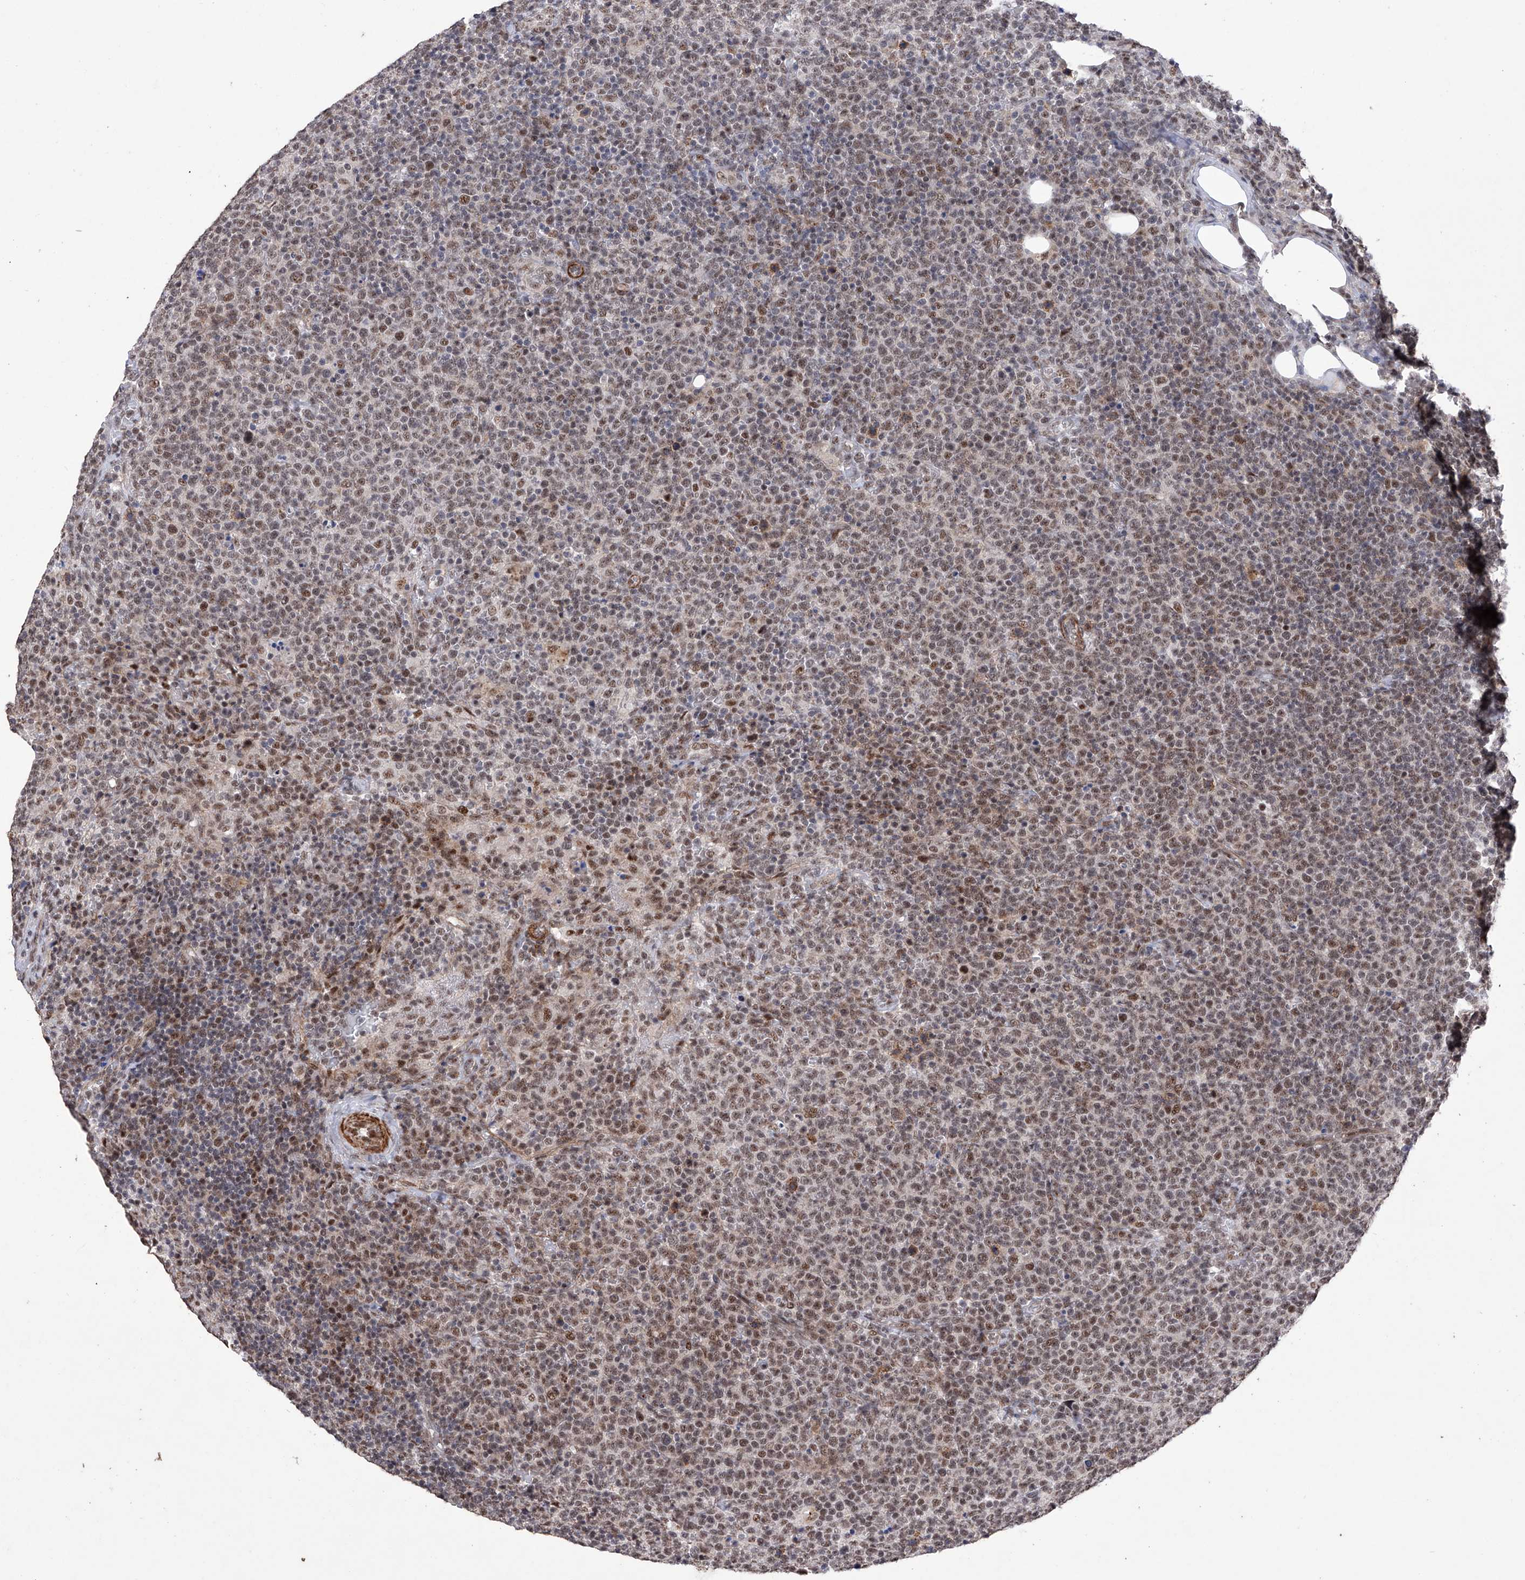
{"staining": {"intensity": "moderate", "quantity": ">75%", "location": "nuclear"}, "tissue": "lymphoma", "cell_type": "Tumor cells", "image_type": "cancer", "snomed": [{"axis": "morphology", "description": "Malignant lymphoma, non-Hodgkin's type, High grade"}, {"axis": "topography", "description": "Lymph node"}], "caption": "Immunohistochemical staining of human lymphoma shows moderate nuclear protein positivity in approximately >75% of tumor cells.", "gene": "NFATC4", "patient": {"sex": "male", "age": 61}}